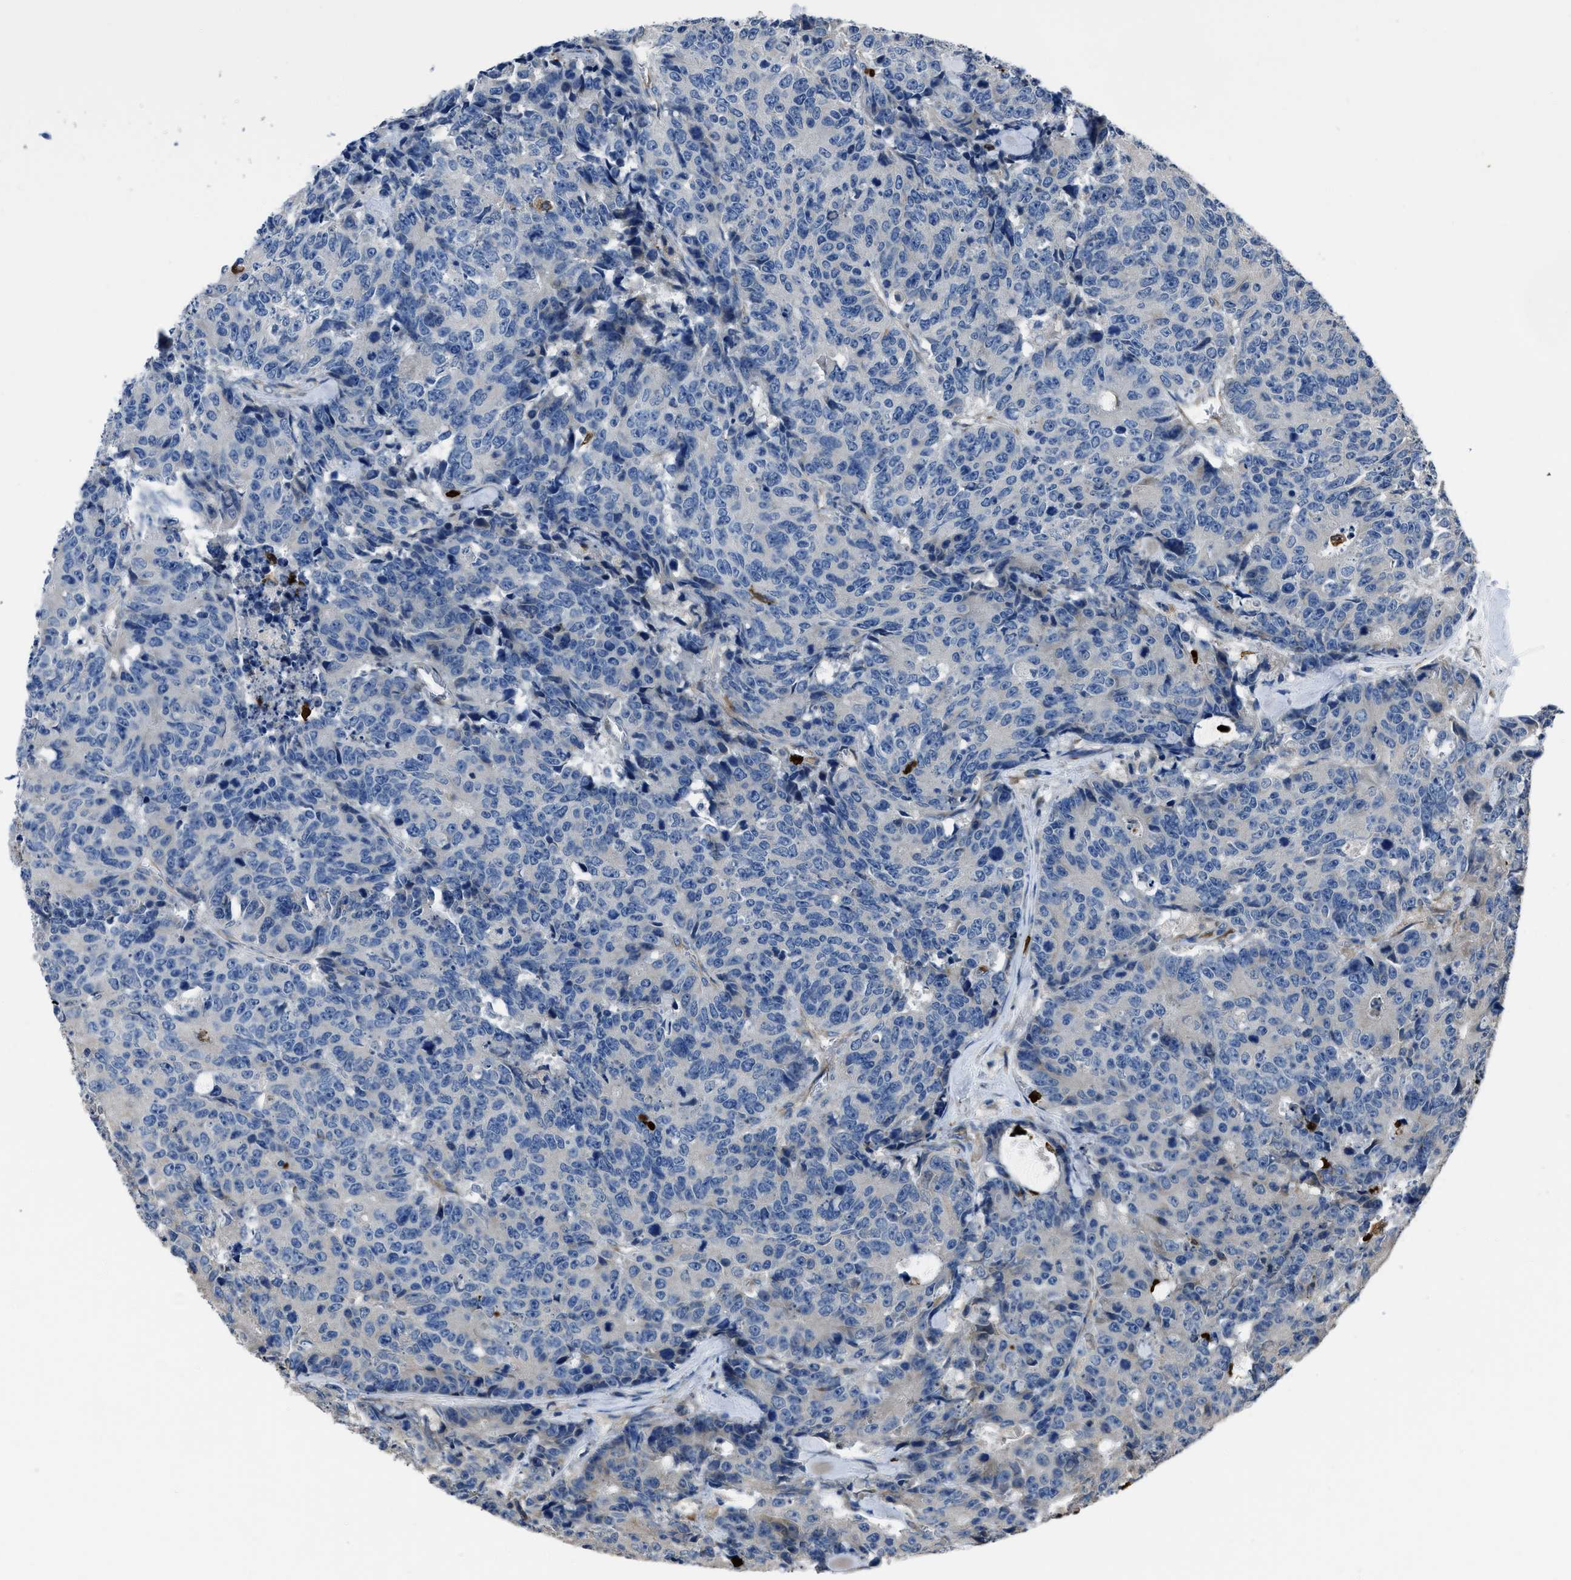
{"staining": {"intensity": "negative", "quantity": "none", "location": "none"}, "tissue": "colorectal cancer", "cell_type": "Tumor cells", "image_type": "cancer", "snomed": [{"axis": "morphology", "description": "Adenocarcinoma, NOS"}, {"axis": "topography", "description": "Colon"}], "caption": "This is an immunohistochemistry (IHC) image of human colorectal adenocarcinoma. There is no positivity in tumor cells.", "gene": "ANGPT1", "patient": {"sex": "female", "age": 86}}